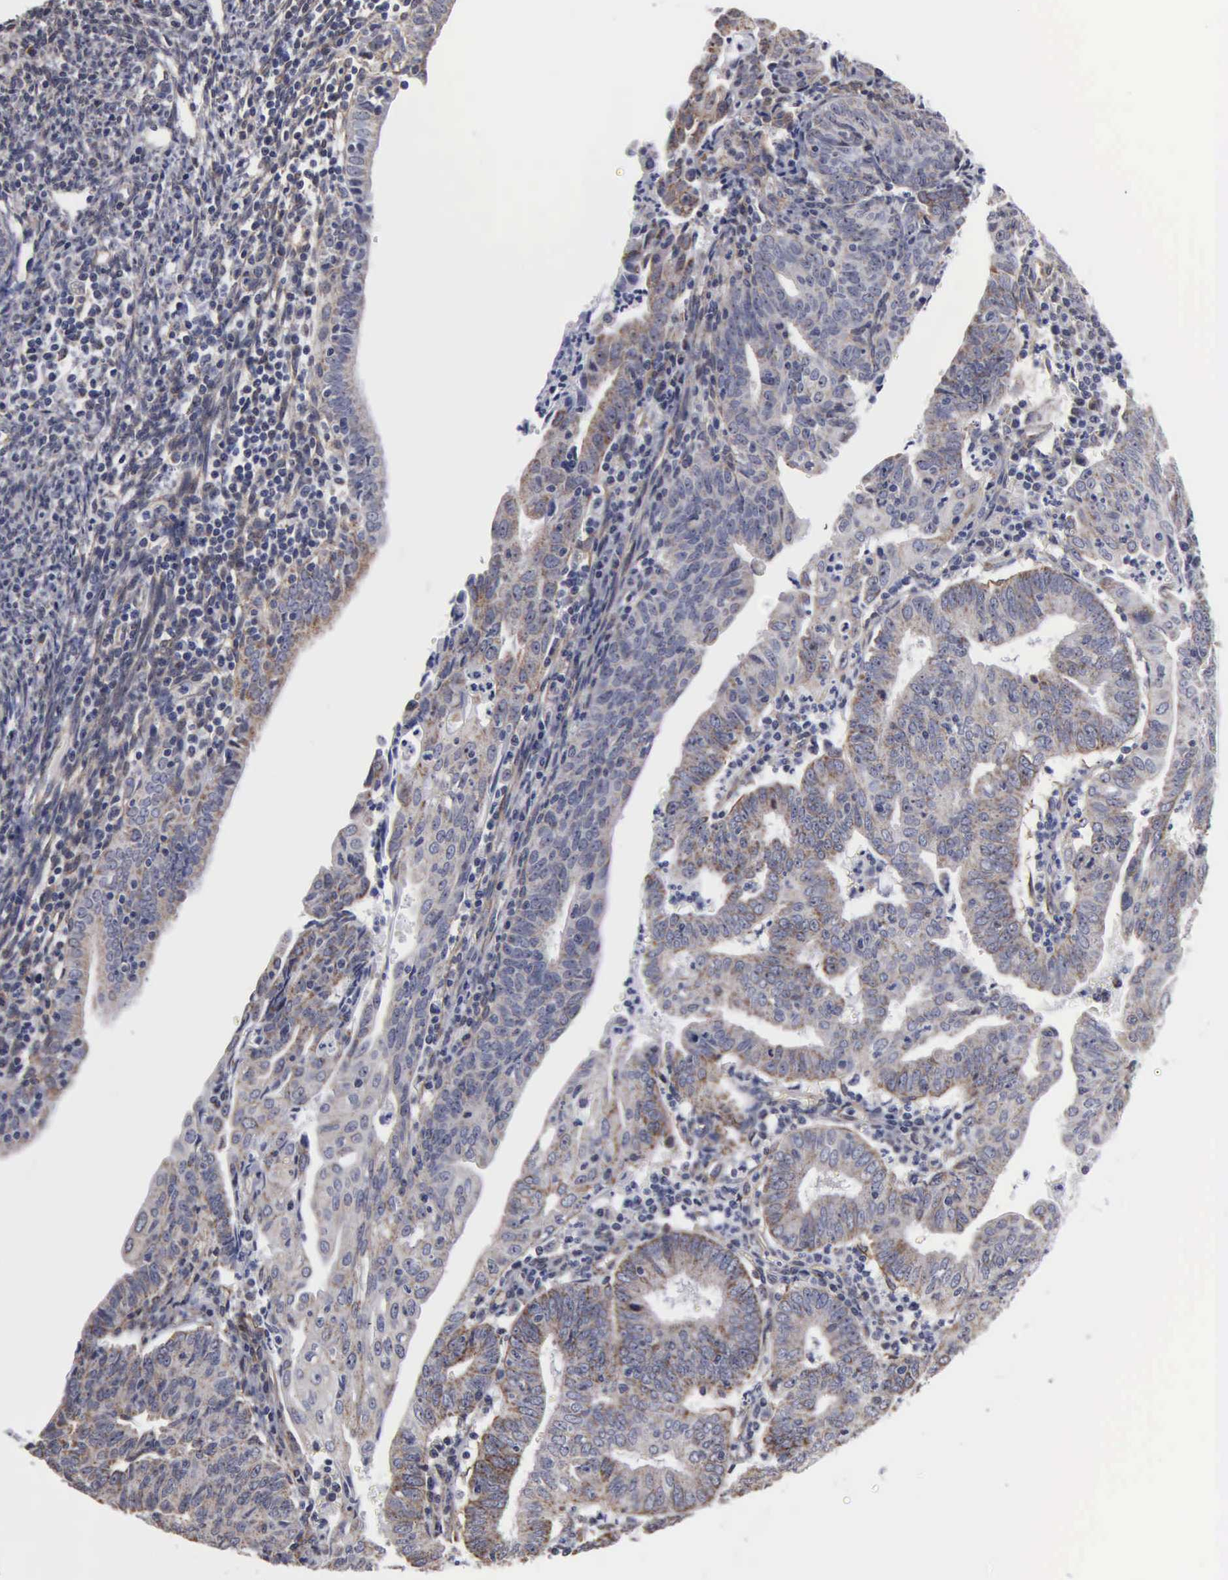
{"staining": {"intensity": "weak", "quantity": "25%-75%", "location": "cytoplasmic/membranous,nuclear"}, "tissue": "endometrial cancer", "cell_type": "Tumor cells", "image_type": "cancer", "snomed": [{"axis": "morphology", "description": "Adenocarcinoma, NOS"}, {"axis": "topography", "description": "Endometrium"}], "caption": "Immunohistochemical staining of adenocarcinoma (endometrial) reveals low levels of weak cytoplasmic/membranous and nuclear protein staining in about 25%-75% of tumor cells. The protein of interest is shown in brown color, while the nuclei are stained blue.", "gene": "NGDN", "patient": {"sex": "female", "age": 60}}